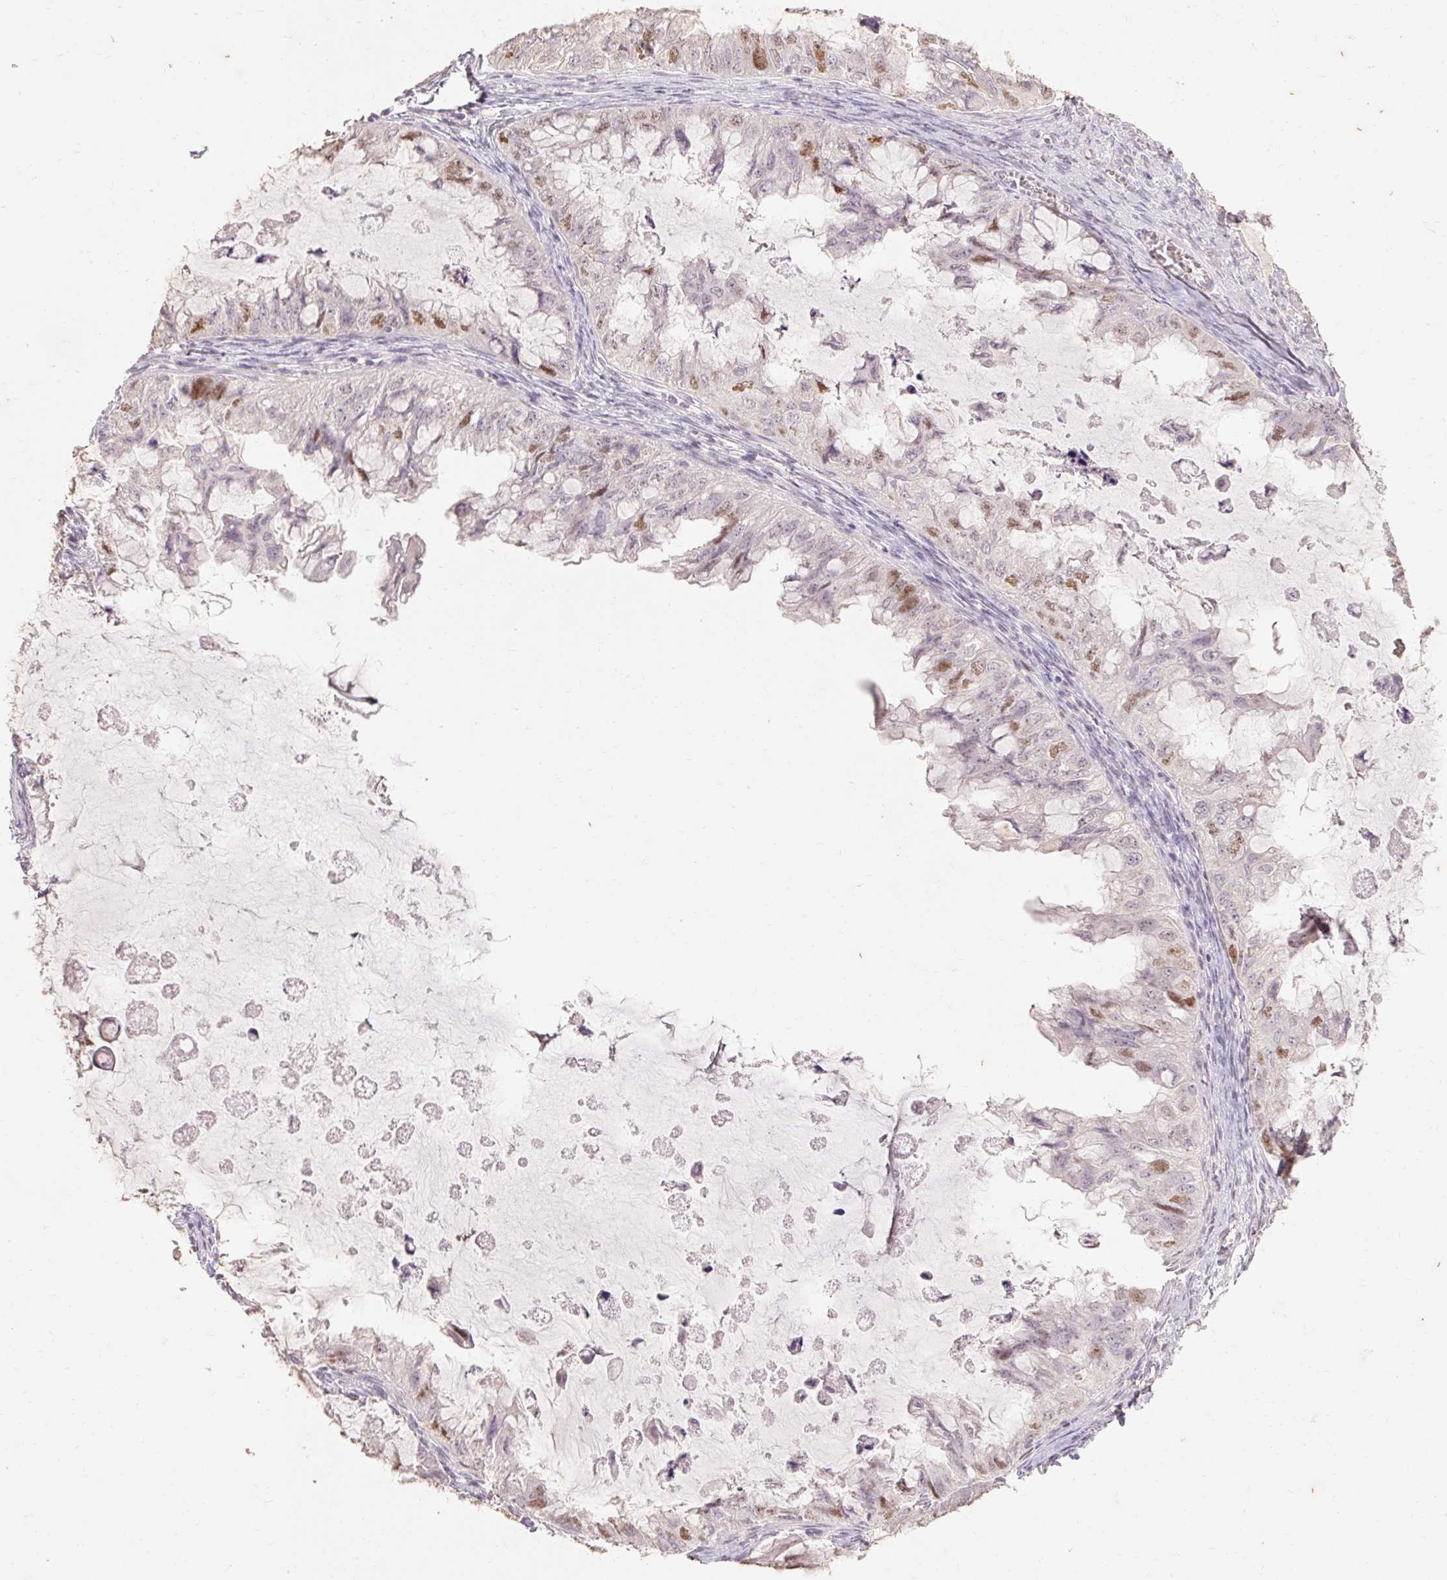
{"staining": {"intensity": "moderate", "quantity": "<25%", "location": "nuclear"}, "tissue": "ovarian cancer", "cell_type": "Tumor cells", "image_type": "cancer", "snomed": [{"axis": "morphology", "description": "Cystadenocarcinoma, mucinous, NOS"}, {"axis": "topography", "description": "Ovary"}], "caption": "High-magnification brightfield microscopy of ovarian cancer (mucinous cystadenocarcinoma) stained with DAB (brown) and counterstained with hematoxylin (blue). tumor cells exhibit moderate nuclear positivity is identified in approximately<25% of cells.", "gene": "SKP2", "patient": {"sex": "female", "age": 72}}